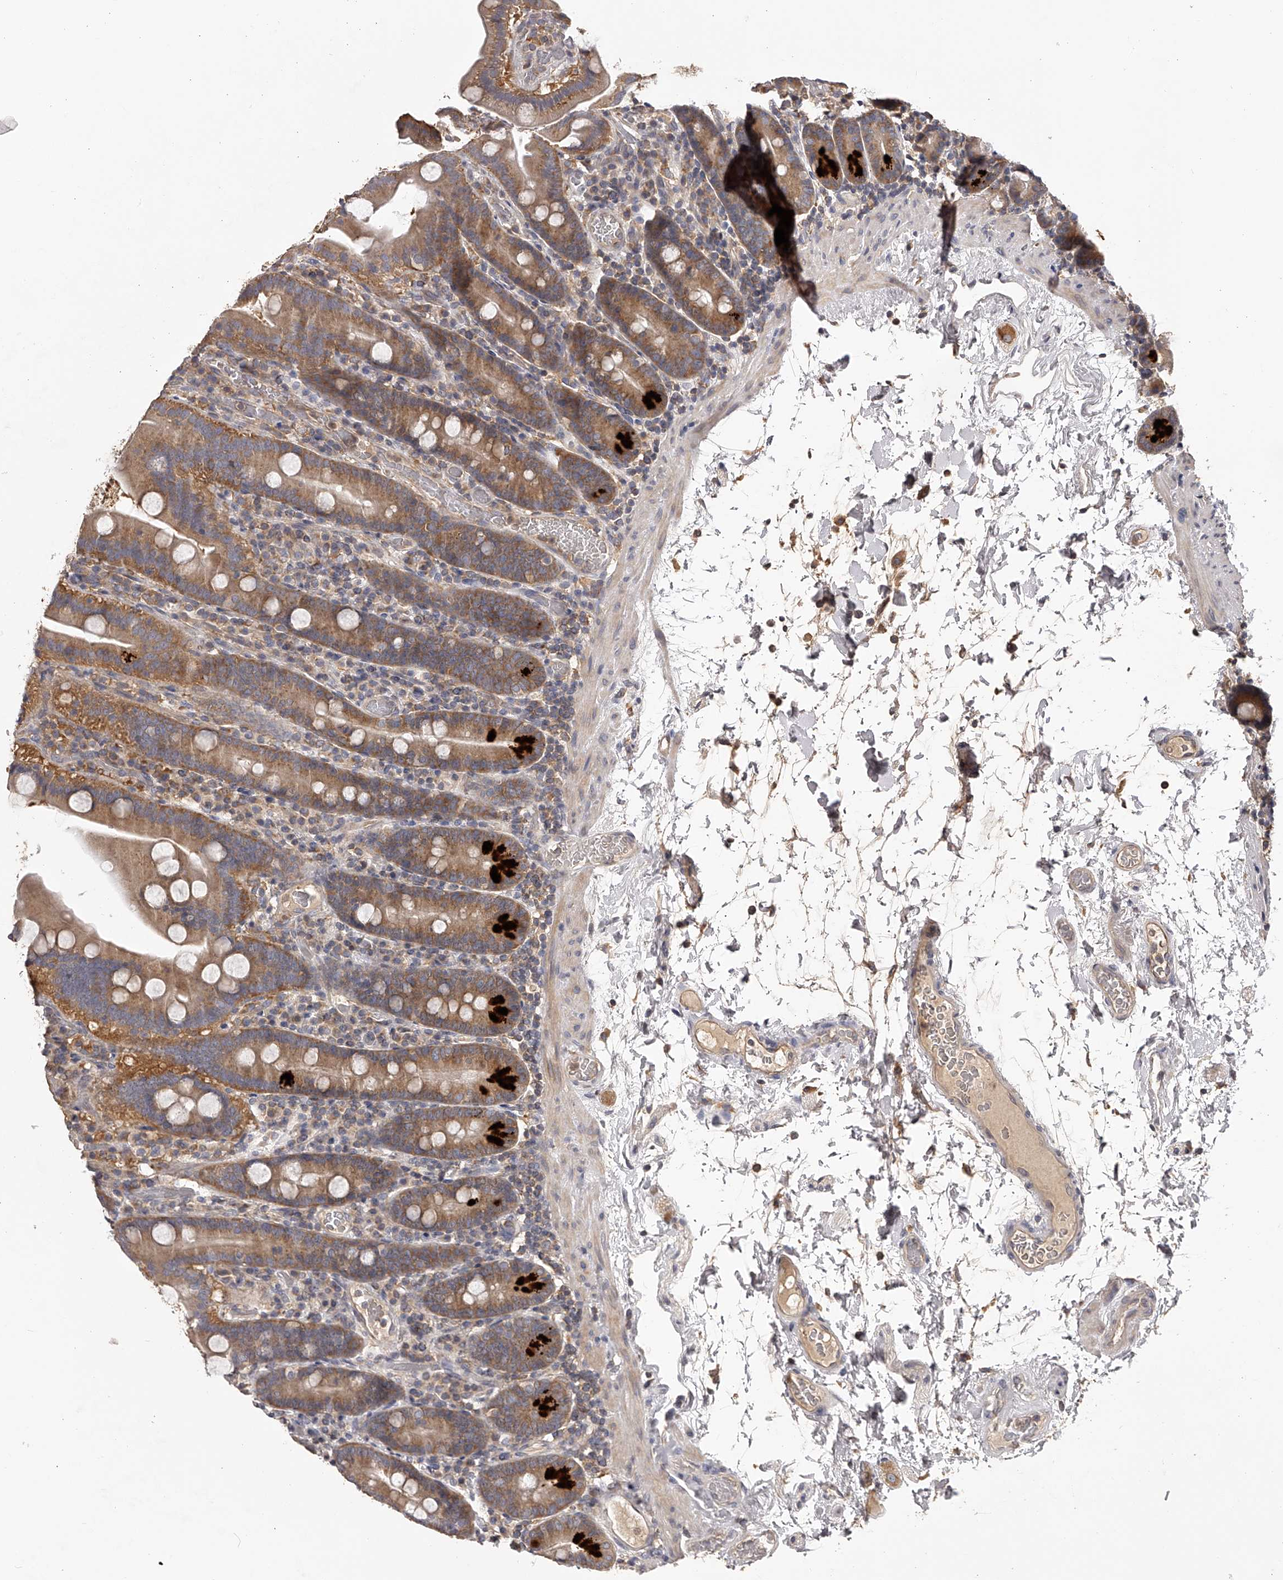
{"staining": {"intensity": "strong", "quantity": "25%-75%", "location": "cytoplasmic/membranous"}, "tissue": "duodenum", "cell_type": "Glandular cells", "image_type": "normal", "snomed": [{"axis": "morphology", "description": "Normal tissue, NOS"}, {"axis": "topography", "description": "Duodenum"}], "caption": "Strong cytoplasmic/membranous staining for a protein is present in about 25%-75% of glandular cells of normal duodenum using IHC.", "gene": "TNN", "patient": {"sex": "male", "age": 55}}